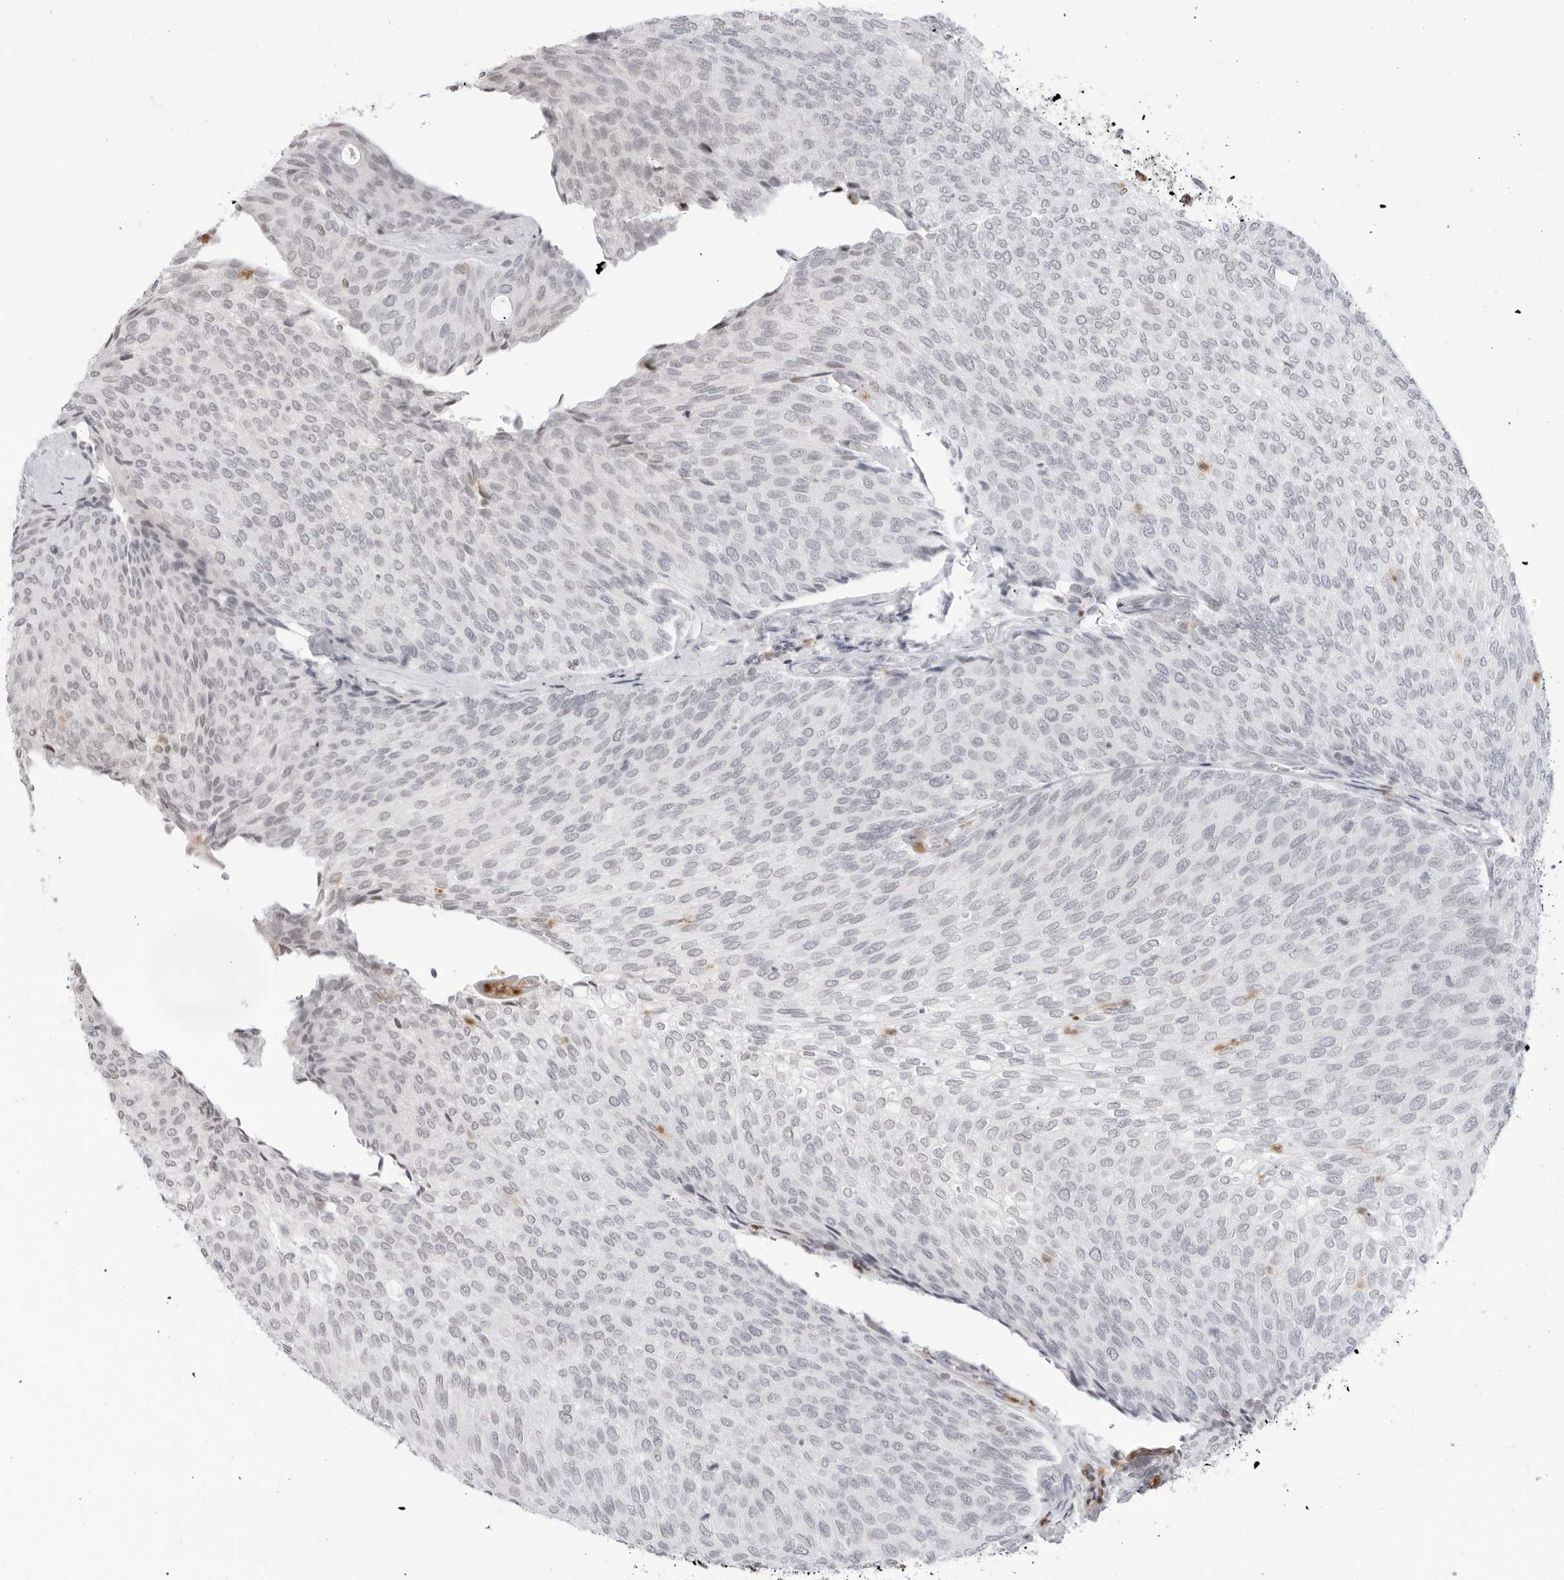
{"staining": {"intensity": "negative", "quantity": "none", "location": "none"}, "tissue": "urothelial cancer", "cell_type": "Tumor cells", "image_type": "cancer", "snomed": [{"axis": "morphology", "description": "Urothelial carcinoma, Low grade"}, {"axis": "topography", "description": "Urinary bladder"}], "caption": "Micrograph shows no protein staining in tumor cells of urothelial carcinoma (low-grade) tissue.", "gene": "RNF146", "patient": {"sex": "female", "age": 79}}